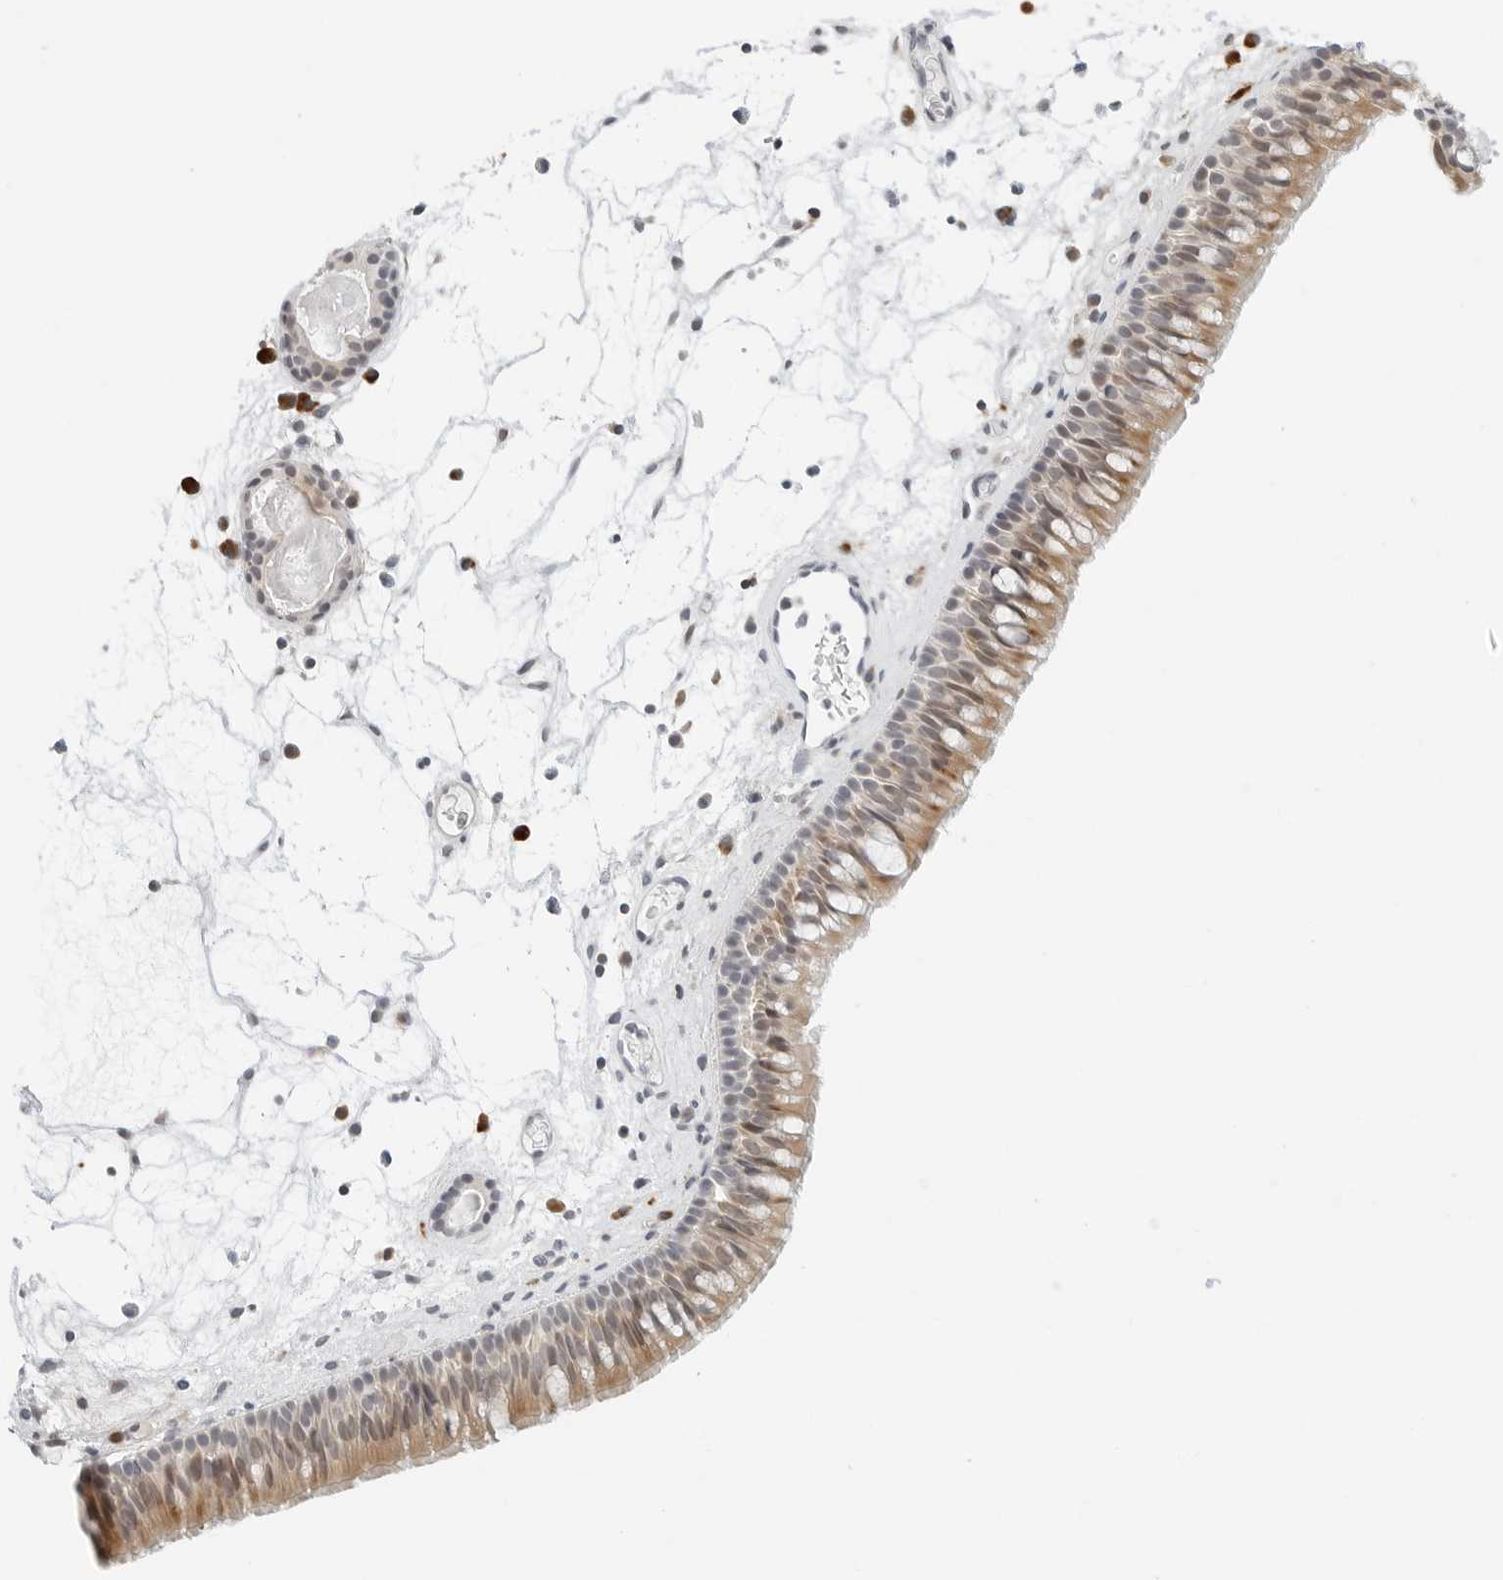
{"staining": {"intensity": "moderate", "quantity": "<25%", "location": "cytoplasmic/membranous"}, "tissue": "nasopharynx", "cell_type": "Respiratory epithelial cells", "image_type": "normal", "snomed": [{"axis": "morphology", "description": "Normal tissue, NOS"}, {"axis": "morphology", "description": "Inflammation, NOS"}, {"axis": "morphology", "description": "Malignant melanoma, Metastatic site"}, {"axis": "topography", "description": "Nasopharynx"}], "caption": "A low amount of moderate cytoplasmic/membranous positivity is appreciated in about <25% of respiratory epithelial cells in unremarkable nasopharynx. The protein of interest is stained brown, and the nuclei are stained in blue (DAB (3,3'-diaminobenzidine) IHC with brightfield microscopy, high magnification).", "gene": "PARP10", "patient": {"sex": "male", "age": 70}}